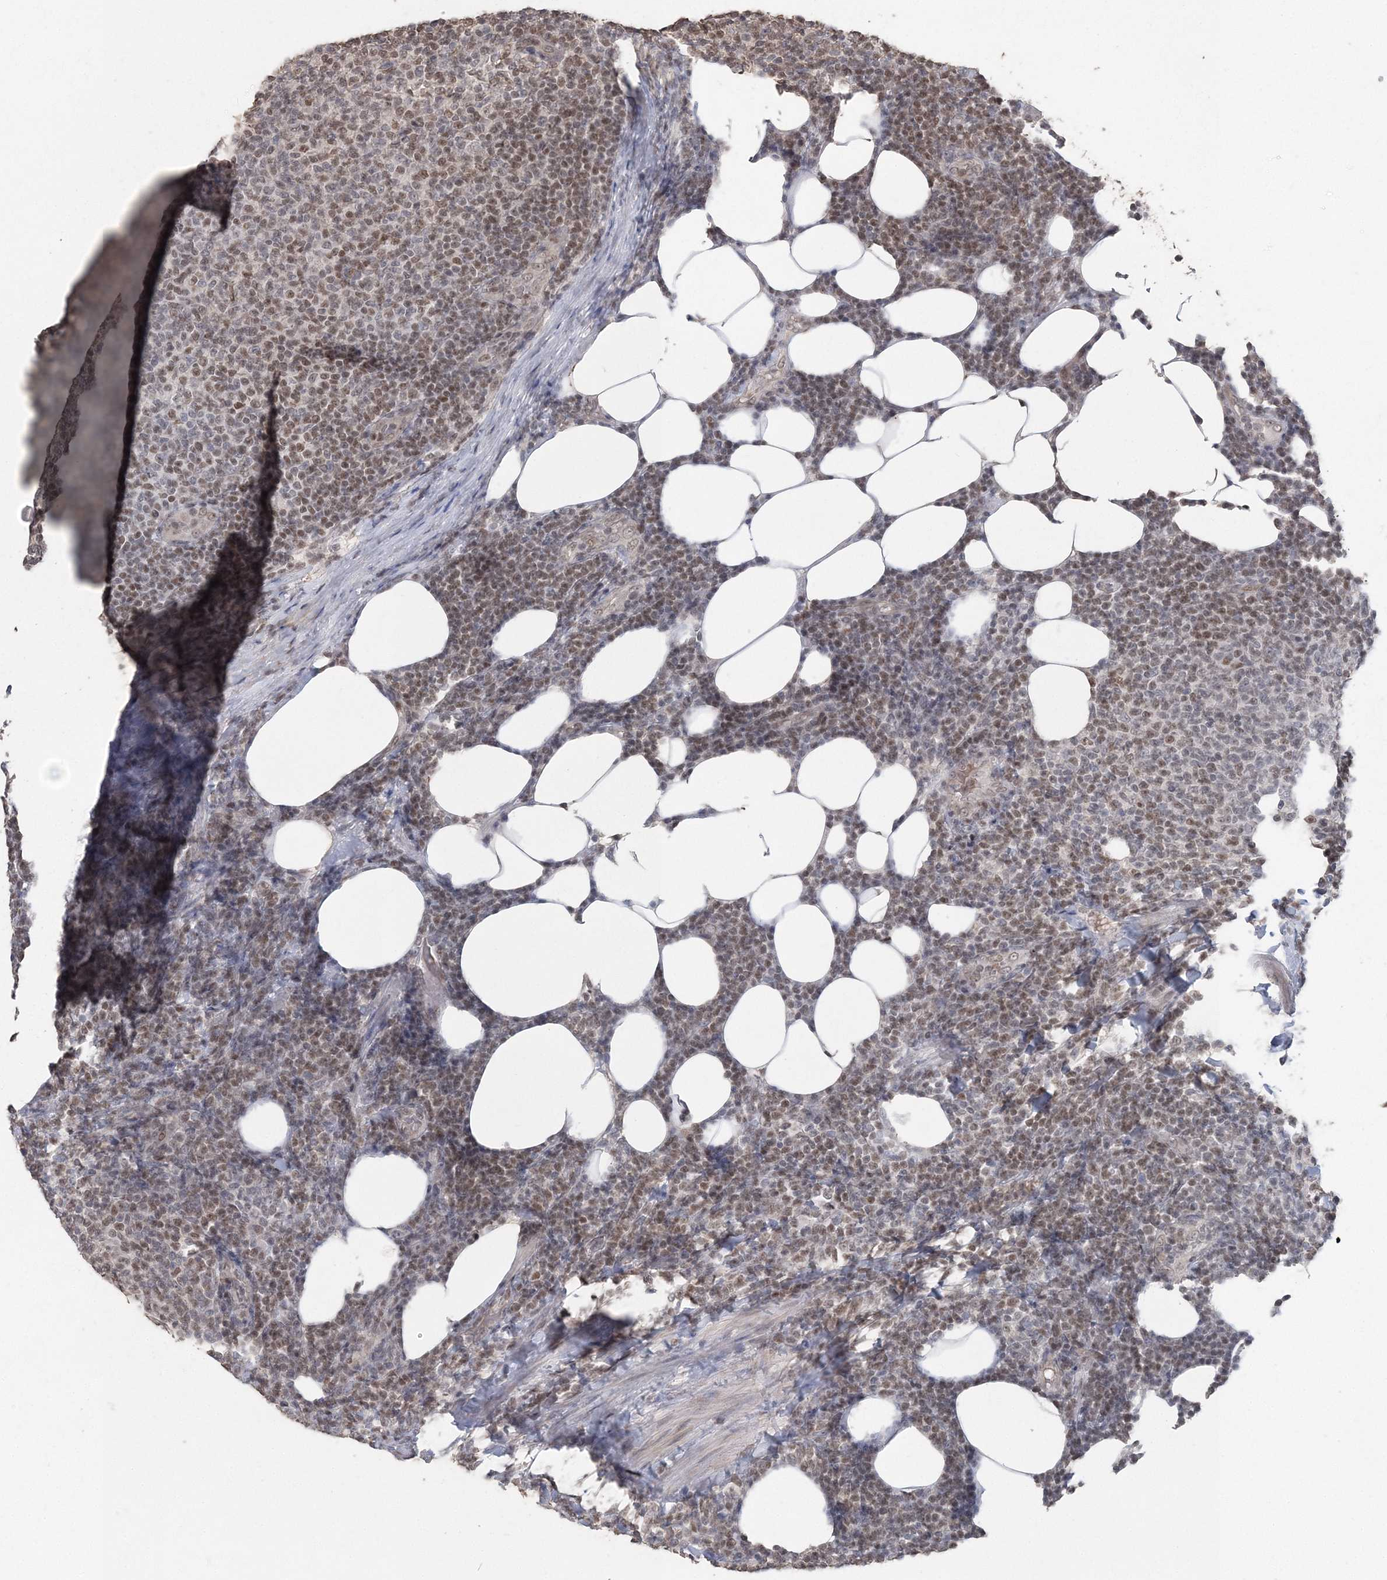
{"staining": {"intensity": "moderate", "quantity": "25%-75%", "location": "nuclear"}, "tissue": "lymphoma", "cell_type": "Tumor cells", "image_type": "cancer", "snomed": [{"axis": "morphology", "description": "Malignant lymphoma, non-Hodgkin's type, Low grade"}, {"axis": "topography", "description": "Lymph node"}], "caption": "About 25%-75% of tumor cells in human lymphoma exhibit moderate nuclear protein staining as visualized by brown immunohistochemical staining.", "gene": "UIMC1", "patient": {"sex": "male", "age": 66}}